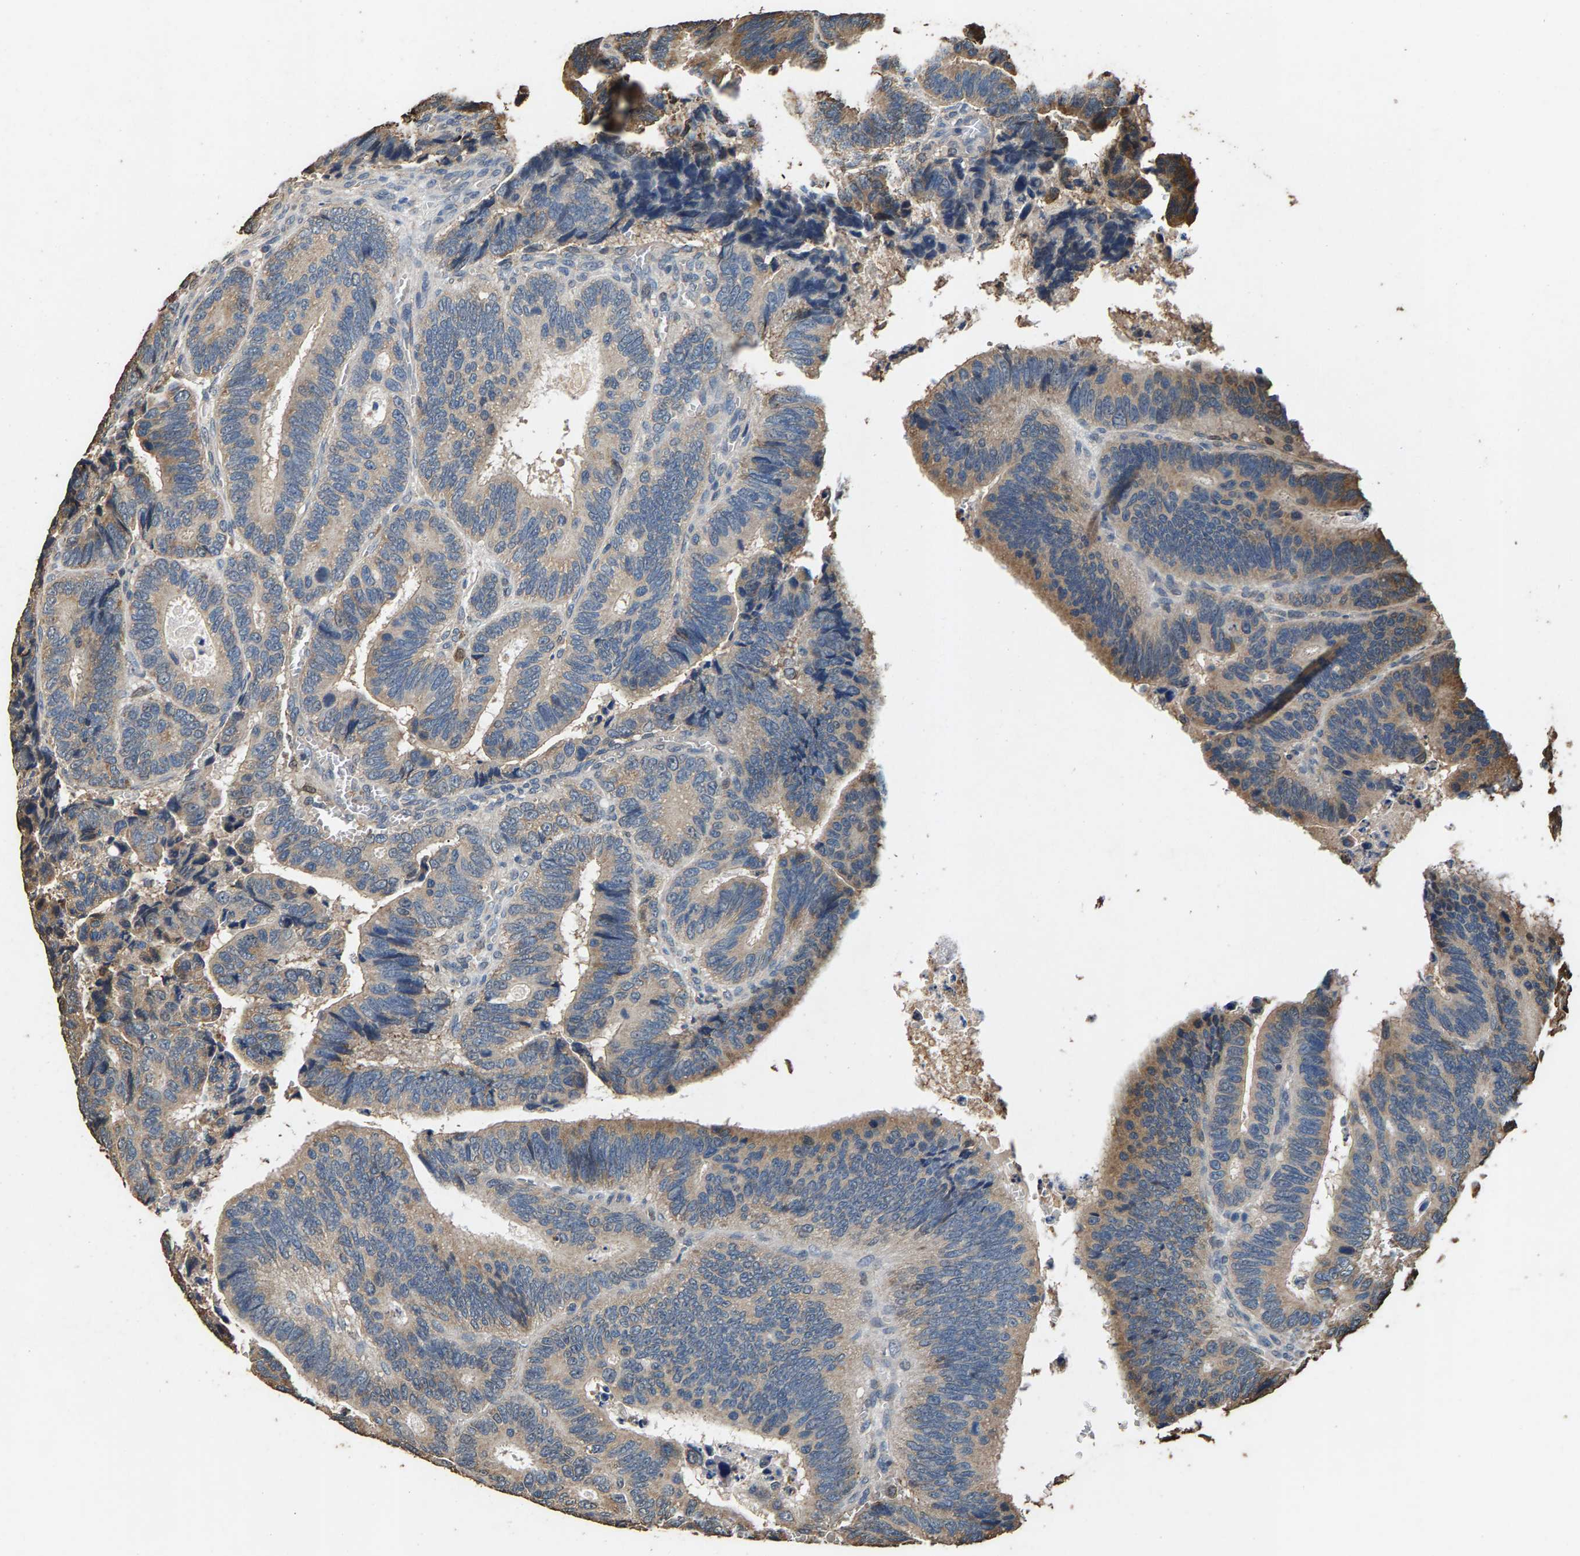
{"staining": {"intensity": "weak", "quantity": ">75%", "location": "cytoplasmic/membranous"}, "tissue": "colorectal cancer", "cell_type": "Tumor cells", "image_type": "cancer", "snomed": [{"axis": "morphology", "description": "Inflammation, NOS"}, {"axis": "morphology", "description": "Adenocarcinoma, NOS"}, {"axis": "topography", "description": "Colon"}], "caption": "This photomicrograph displays IHC staining of human colorectal cancer, with low weak cytoplasmic/membranous expression in approximately >75% of tumor cells.", "gene": "MRPL27", "patient": {"sex": "male", "age": 72}}